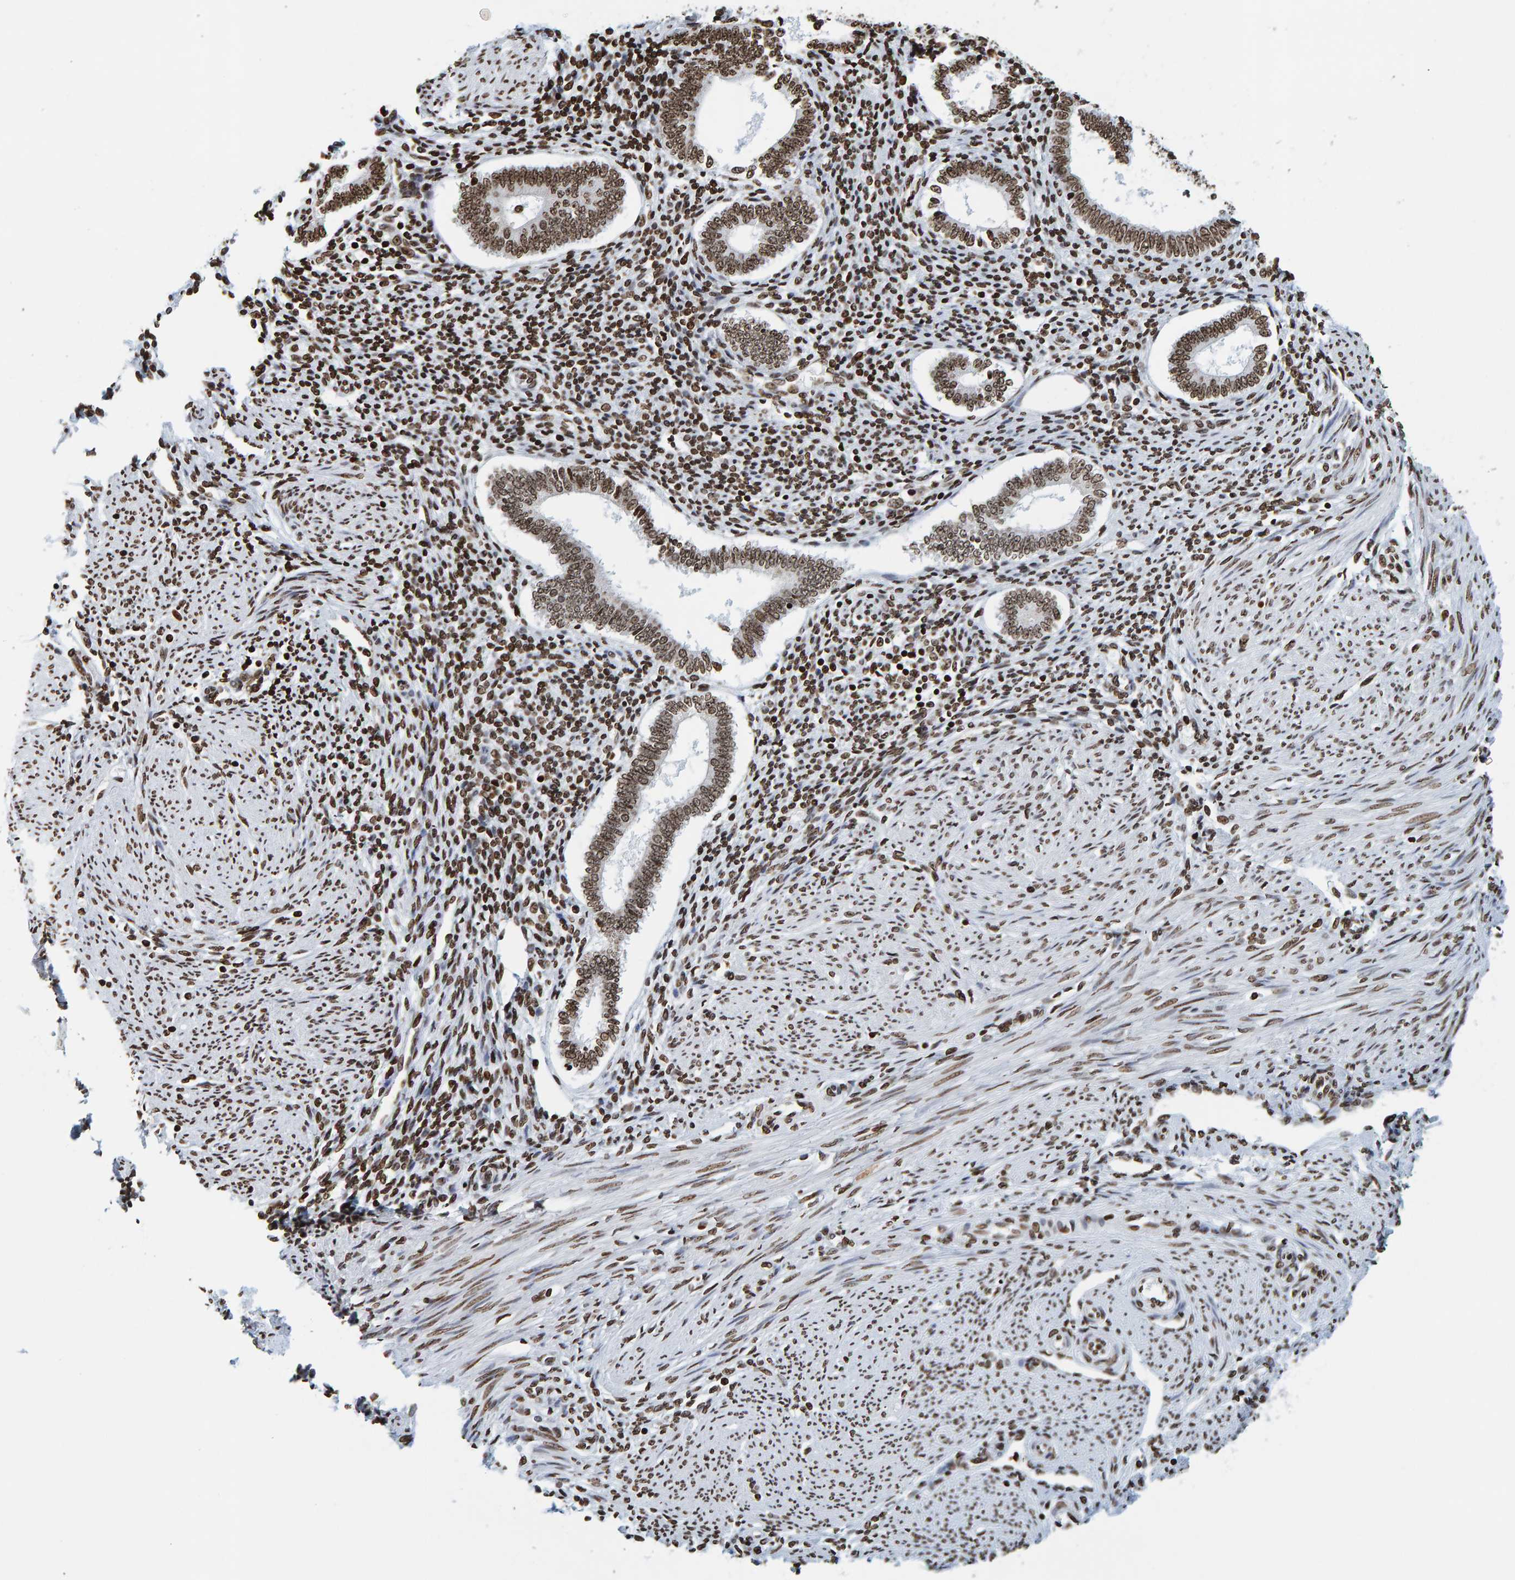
{"staining": {"intensity": "strong", "quantity": ">75%", "location": "nuclear"}, "tissue": "endometrium", "cell_type": "Cells in endometrial stroma", "image_type": "normal", "snomed": [{"axis": "morphology", "description": "Normal tissue, NOS"}, {"axis": "topography", "description": "Endometrium"}], "caption": "Immunohistochemistry (IHC) photomicrograph of unremarkable endometrium: human endometrium stained using immunohistochemistry (IHC) shows high levels of strong protein expression localized specifically in the nuclear of cells in endometrial stroma, appearing as a nuclear brown color.", "gene": "BRF2", "patient": {"sex": "female", "age": 42}}